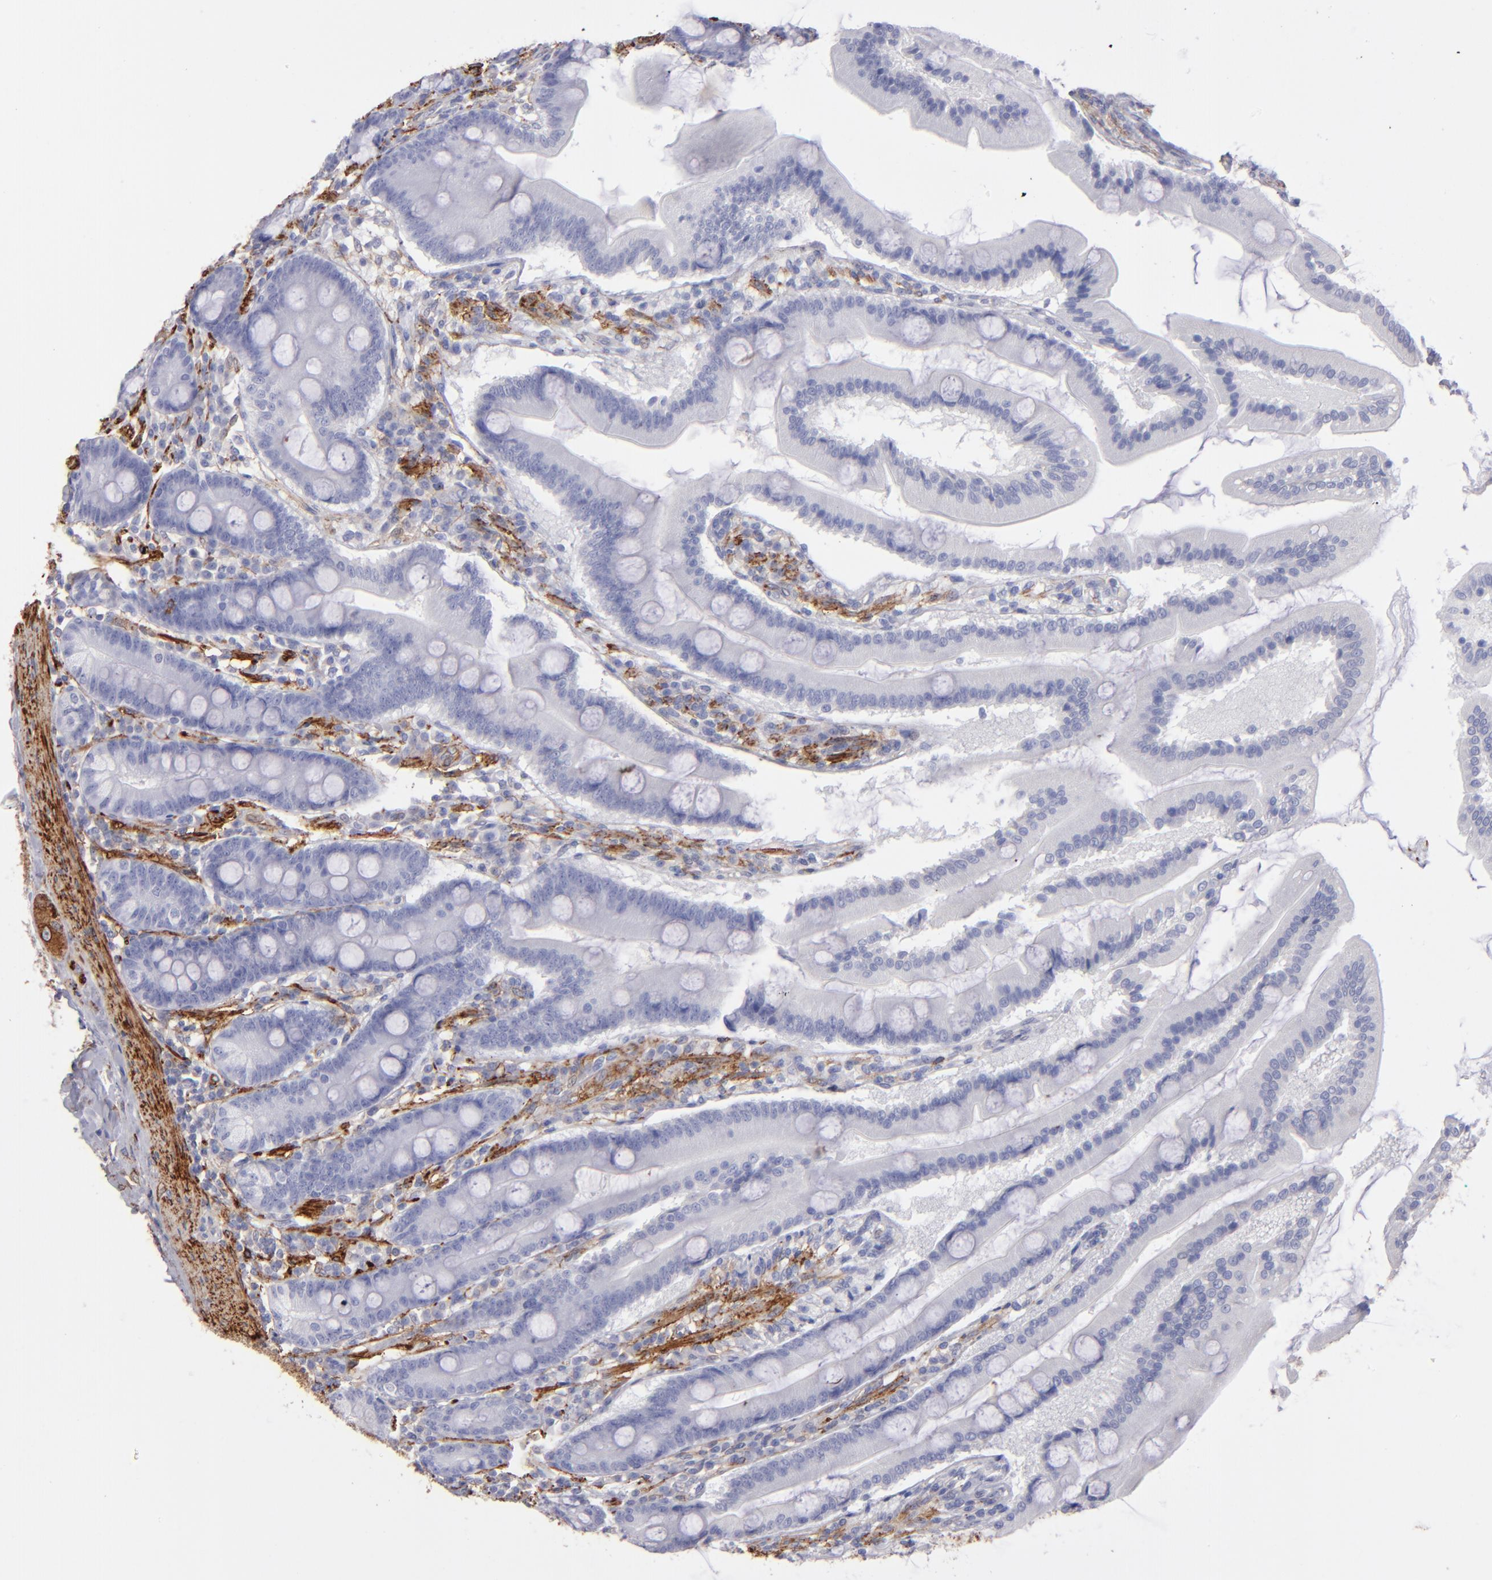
{"staining": {"intensity": "negative", "quantity": "none", "location": "none"}, "tissue": "duodenum", "cell_type": "Glandular cells", "image_type": "normal", "snomed": [{"axis": "morphology", "description": "Normal tissue, NOS"}, {"axis": "topography", "description": "Duodenum"}], "caption": "IHC photomicrograph of benign duodenum: duodenum stained with DAB (3,3'-diaminobenzidine) displays no significant protein expression in glandular cells.", "gene": "AHNAK2", "patient": {"sex": "female", "age": 64}}